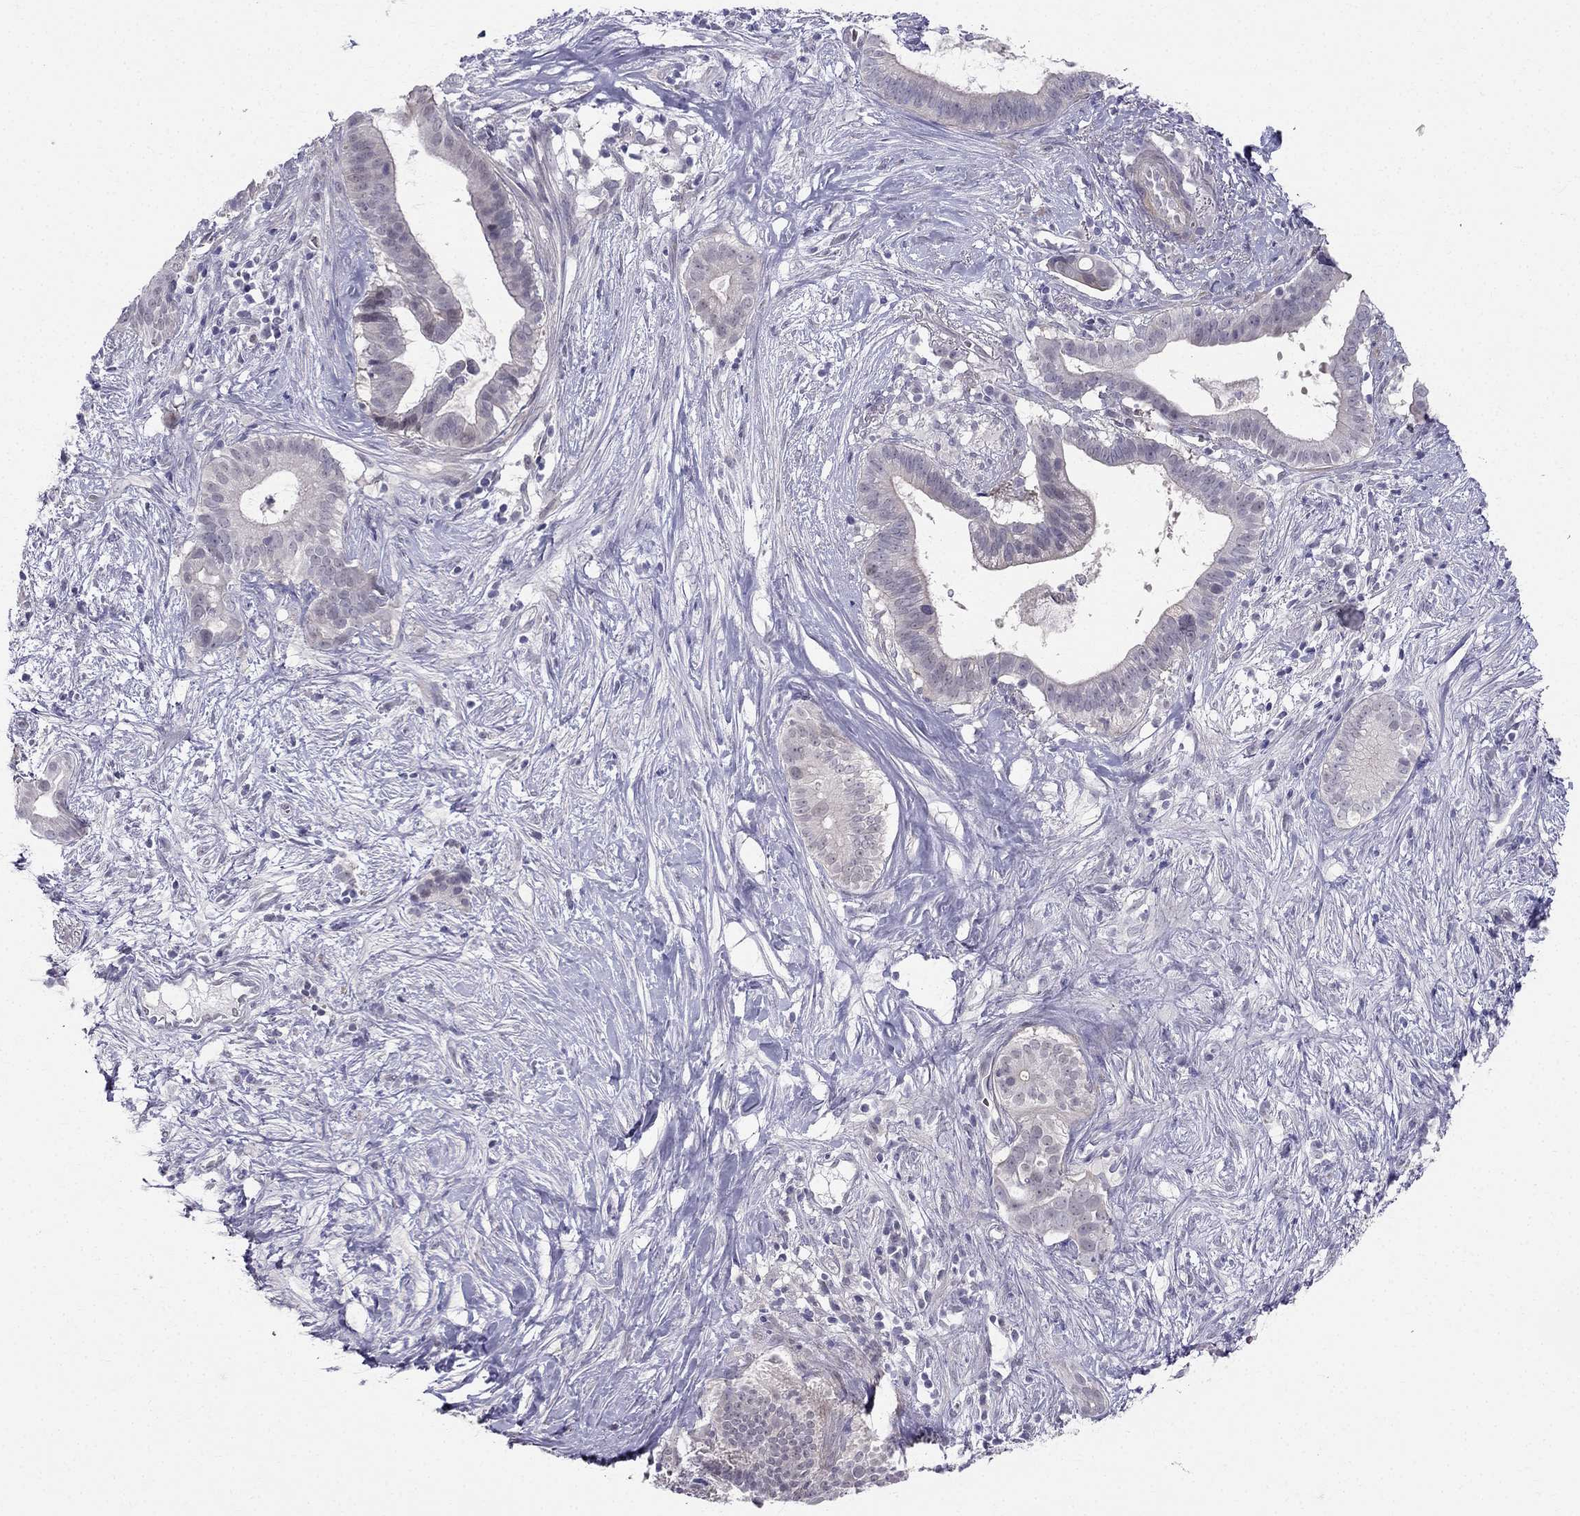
{"staining": {"intensity": "negative", "quantity": "none", "location": "none"}, "tissue": "pancreatic cancer", "cell_type": "Tumor cells", "image_type": "cancer", "snomed": [{"axis": "morphology", "description": "Adenocarcinoma, NOS"}, {"axis": "topography", "description": "Pancreas"}], "caption": "This micrograph is of pancreatic cancer stained with immunohistochemistry (IHC) to label a protein in brown with the nuclei are counter-stained blue. There is no staining in tumor cells. (Brightfield microscopy of DAB (3,3'-diaminobenzidine) immunohistochemistry (IHC) at high magnification).", "gene": "BAG5", "patient": {"sex": "male", "age": 61}}